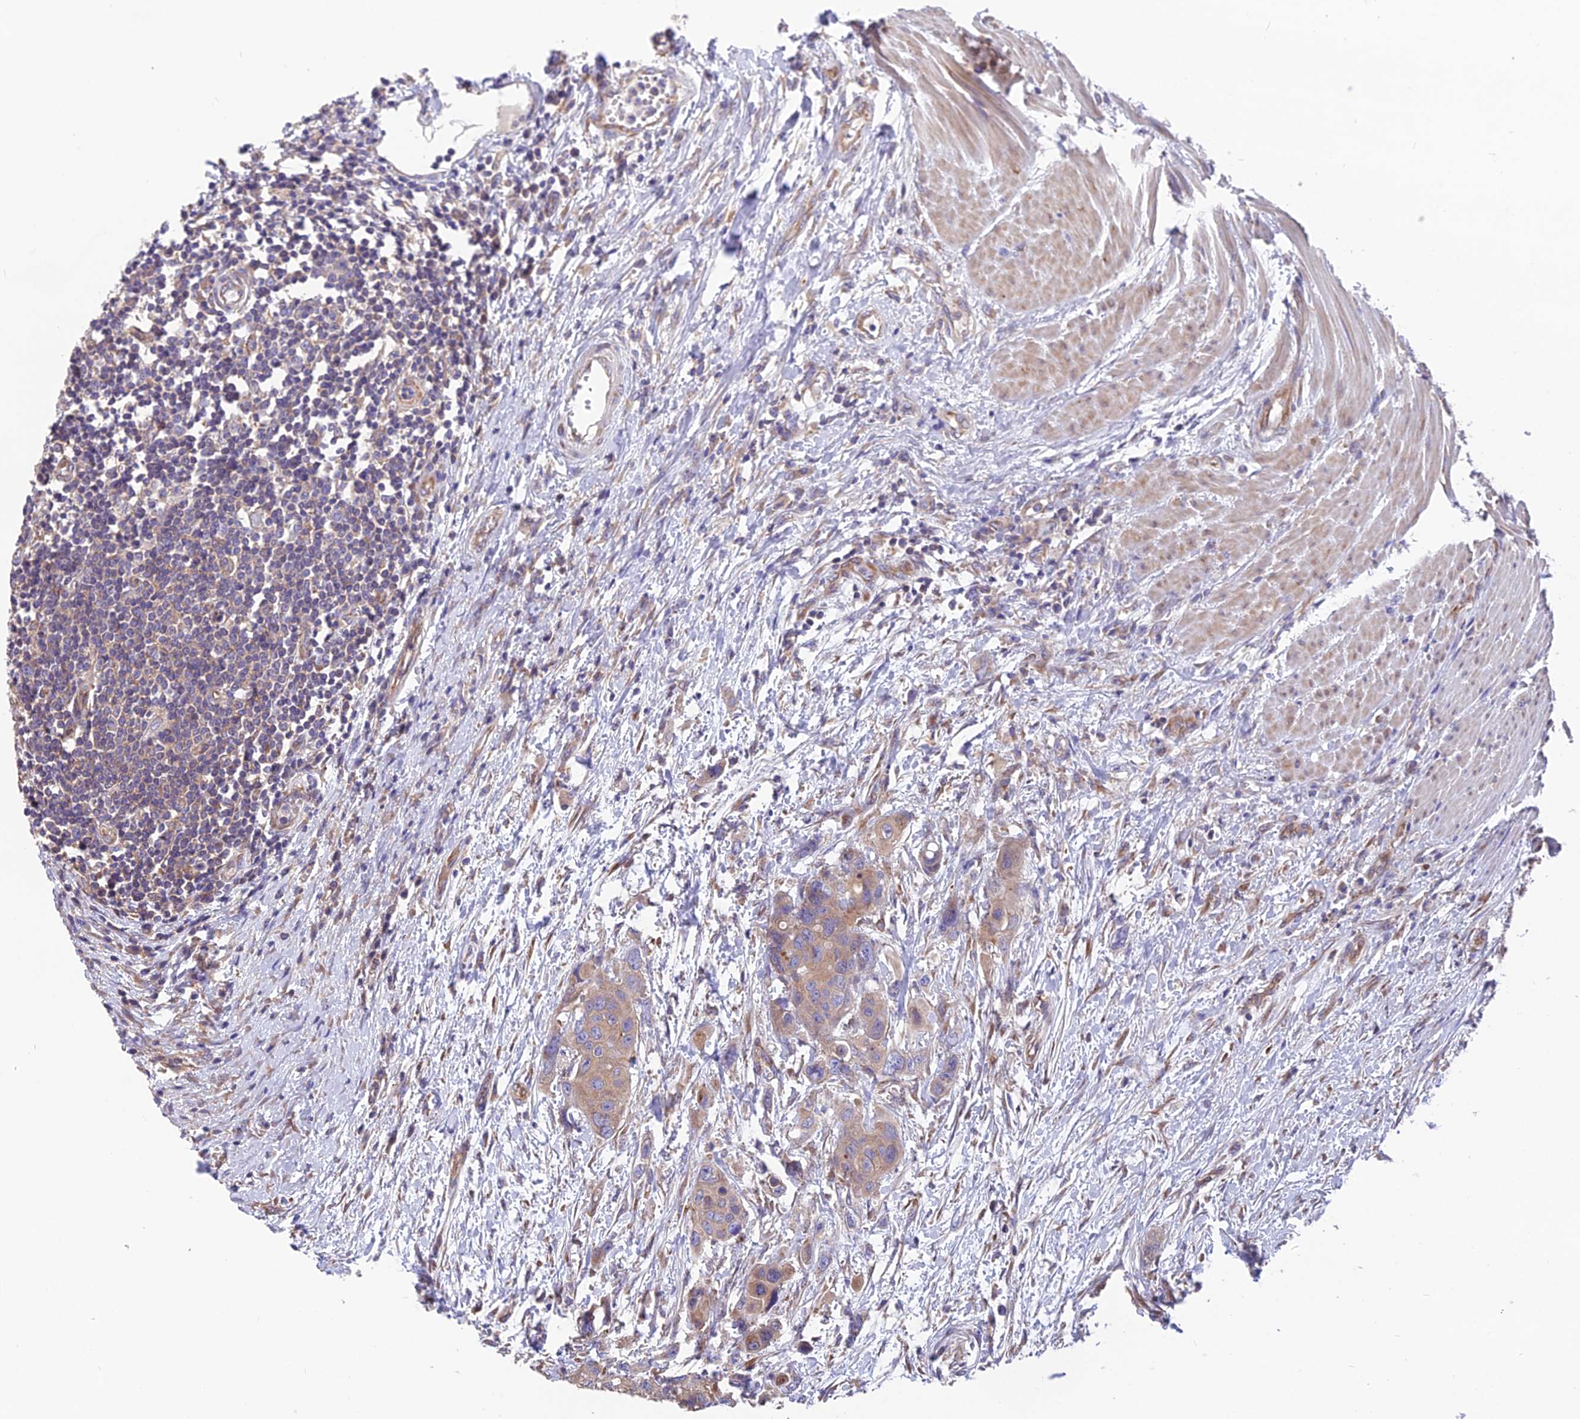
{"staining": {"intensity": "moderate", "quantity": ">75%", "location": "cytoplasmic/membranous"}, "tissue": "colorectal cancer", "cell_type": "Tumor cells", "image_type": "cancer", "snomed": [{"axis": "morphology", "description": "Adenocarcinoma, NOS"}, {"axis": "topography", "description": "Colon"}], "caption": "Human adenocarcinoma (colorectal) stained for a protein (brown) exhibits moderate cytoplasmic/membranous positive expression in about >75% of tumor cells.", "gene": "BLOC1S4", "patient": {"sex": "male", "age": 77}}